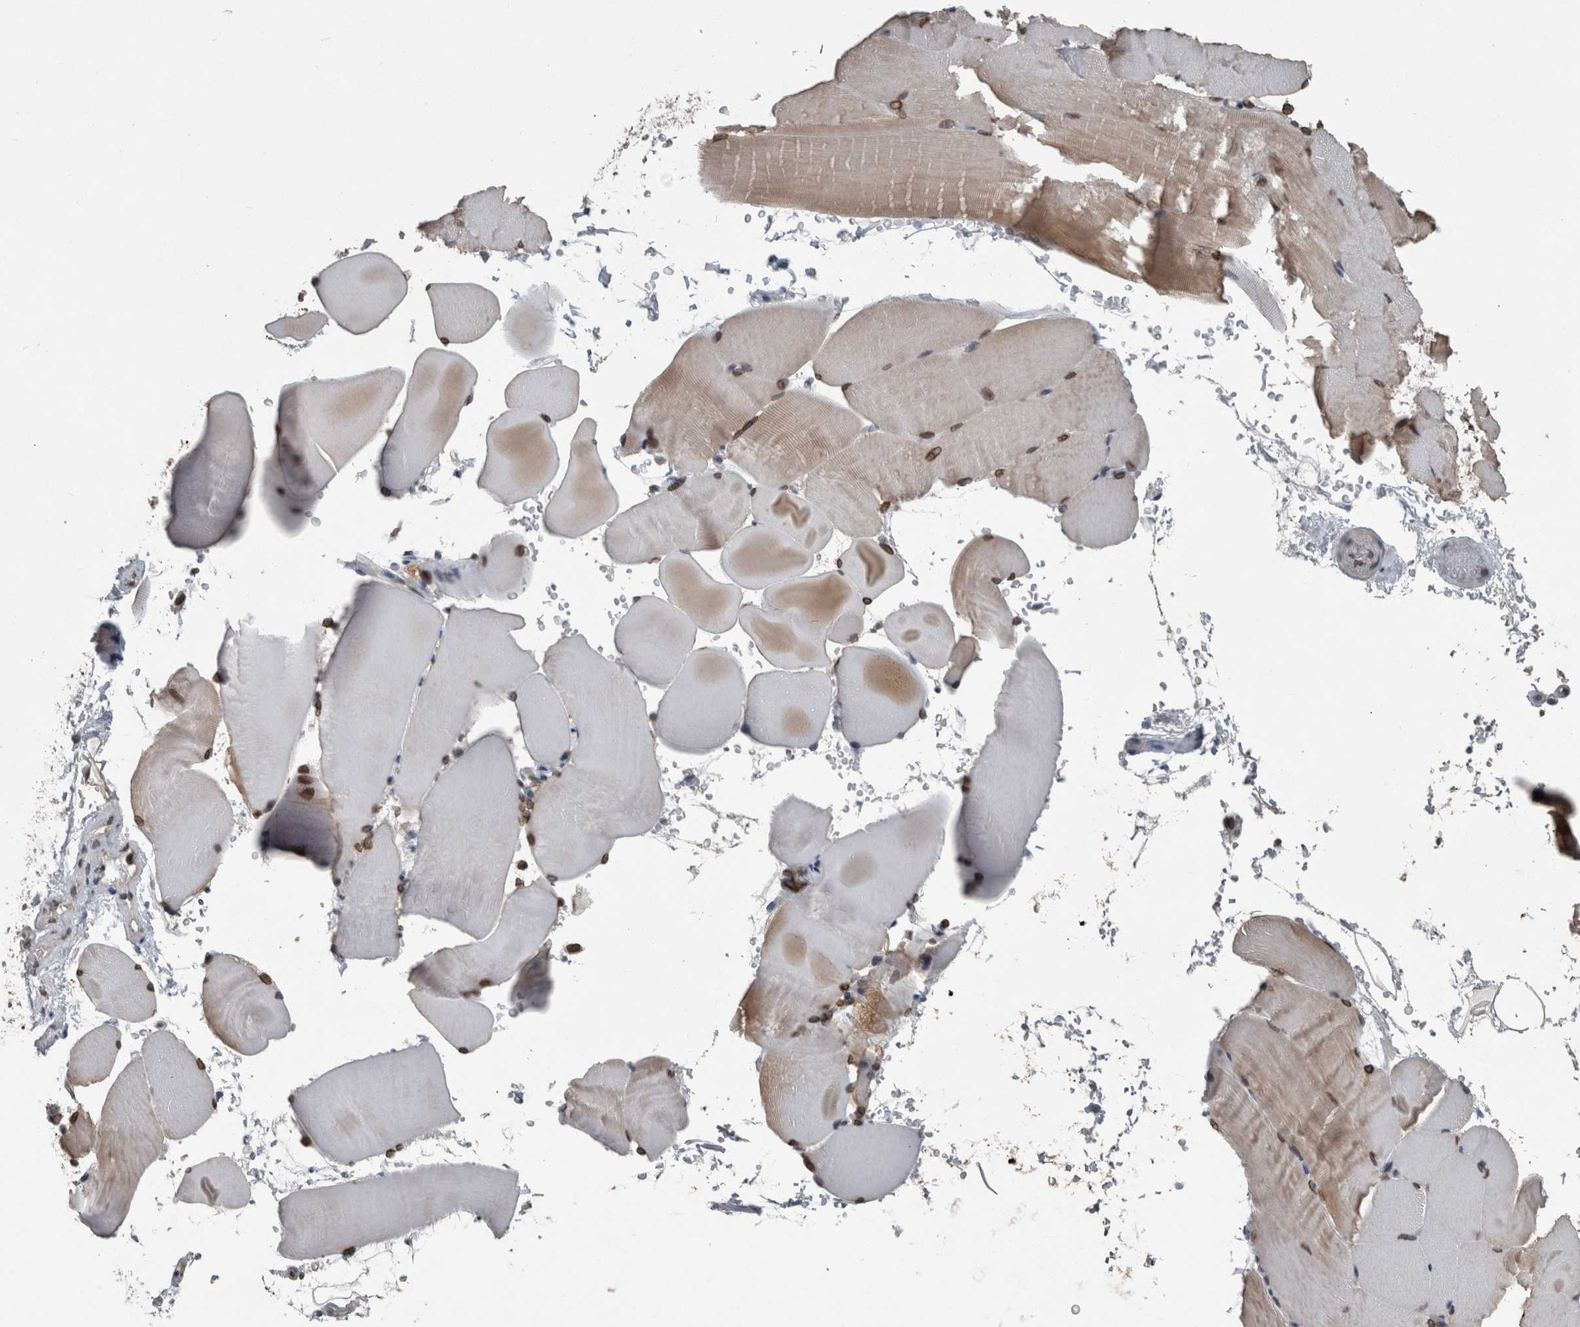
{"staining": {"intensity": "moderate", "quantity": ">75%", "location": "cytoplasmic/membranous,nuclear"}, "tissue": "skeletal muscle", "cell_type": "Myocytes", "image_type": "normal", "snomed": [{"axis": "morphology", "description": "Normal tissue, NOS"}, {"axis": "topography", "description": "Skeletal muscle"}, {"axis": "topography", "description": "Parathyroid gland"}], "caption": "Human skeletal muscle stained for a protein (brown) shows moderate cytoplasmic/membranous,nuclear positive expression in approximately >75% of myocytes.", "gene": "RANBP2", "patient": {"sex": "female", "age": 37}}